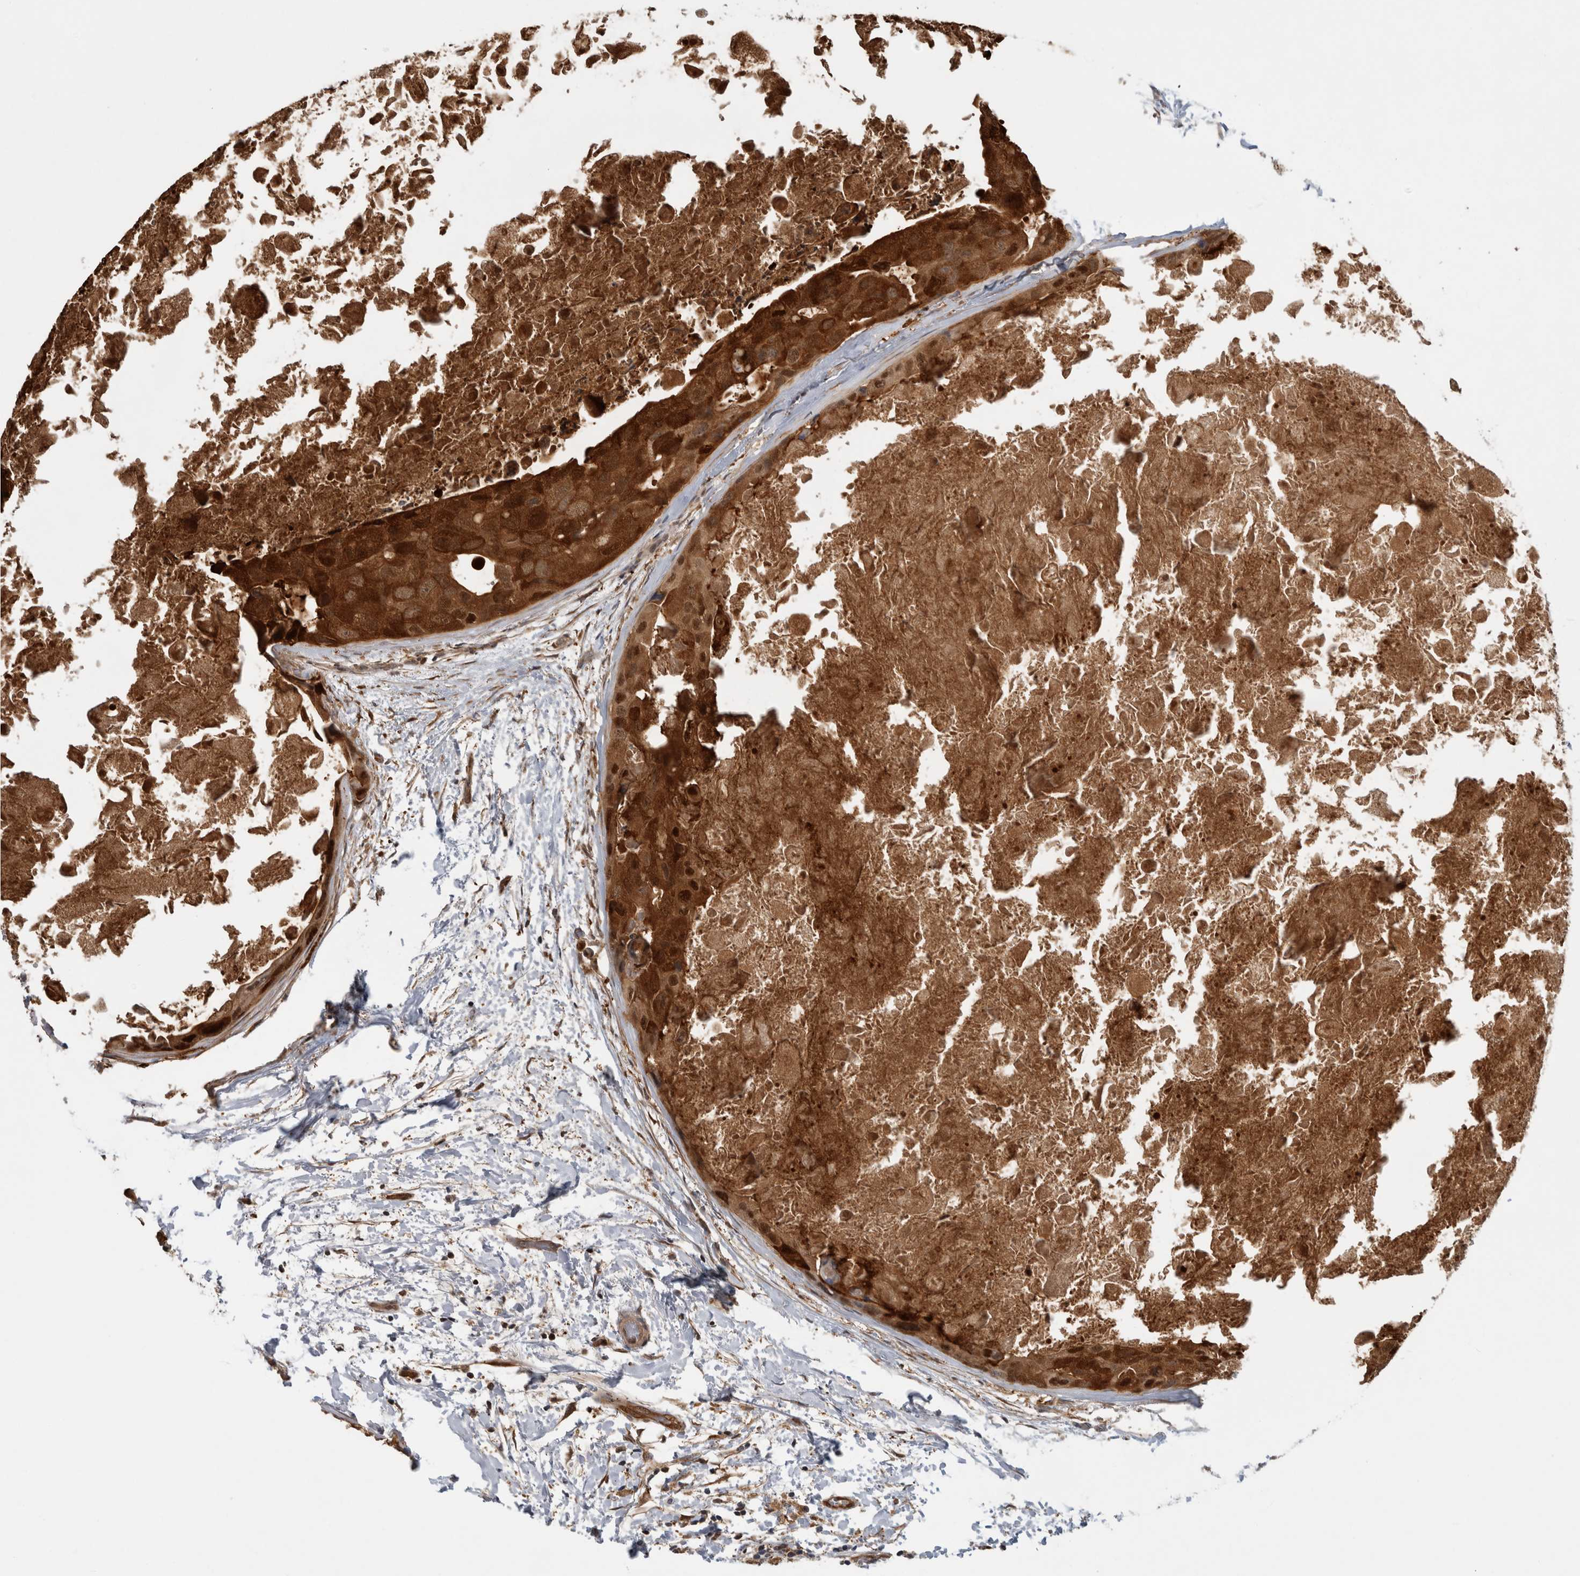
{"staining": {"intensity": "strong", "quantity": ">75%", "location": "cytoplasmic/membranous,nuclear"}, "tissue": "breast cancer", "cell_type": "Tumor cells", "image_type": "cancer", "snomed": [{"axis": "morphology", "description": "Duct carcinoma"}, {"axis": "topography", "description": "Breast"}], "caption": "Immunohistochemistry histopathology image of breast invasive ductal carcinoma stained for a protein (brown), which shows high levels of strong cytoplasmic/membranous and nuclear positivity in approximately >75% of tumor cells.", "gene": "ASTN2", "patient": {"sex": "female", "age": 62}}